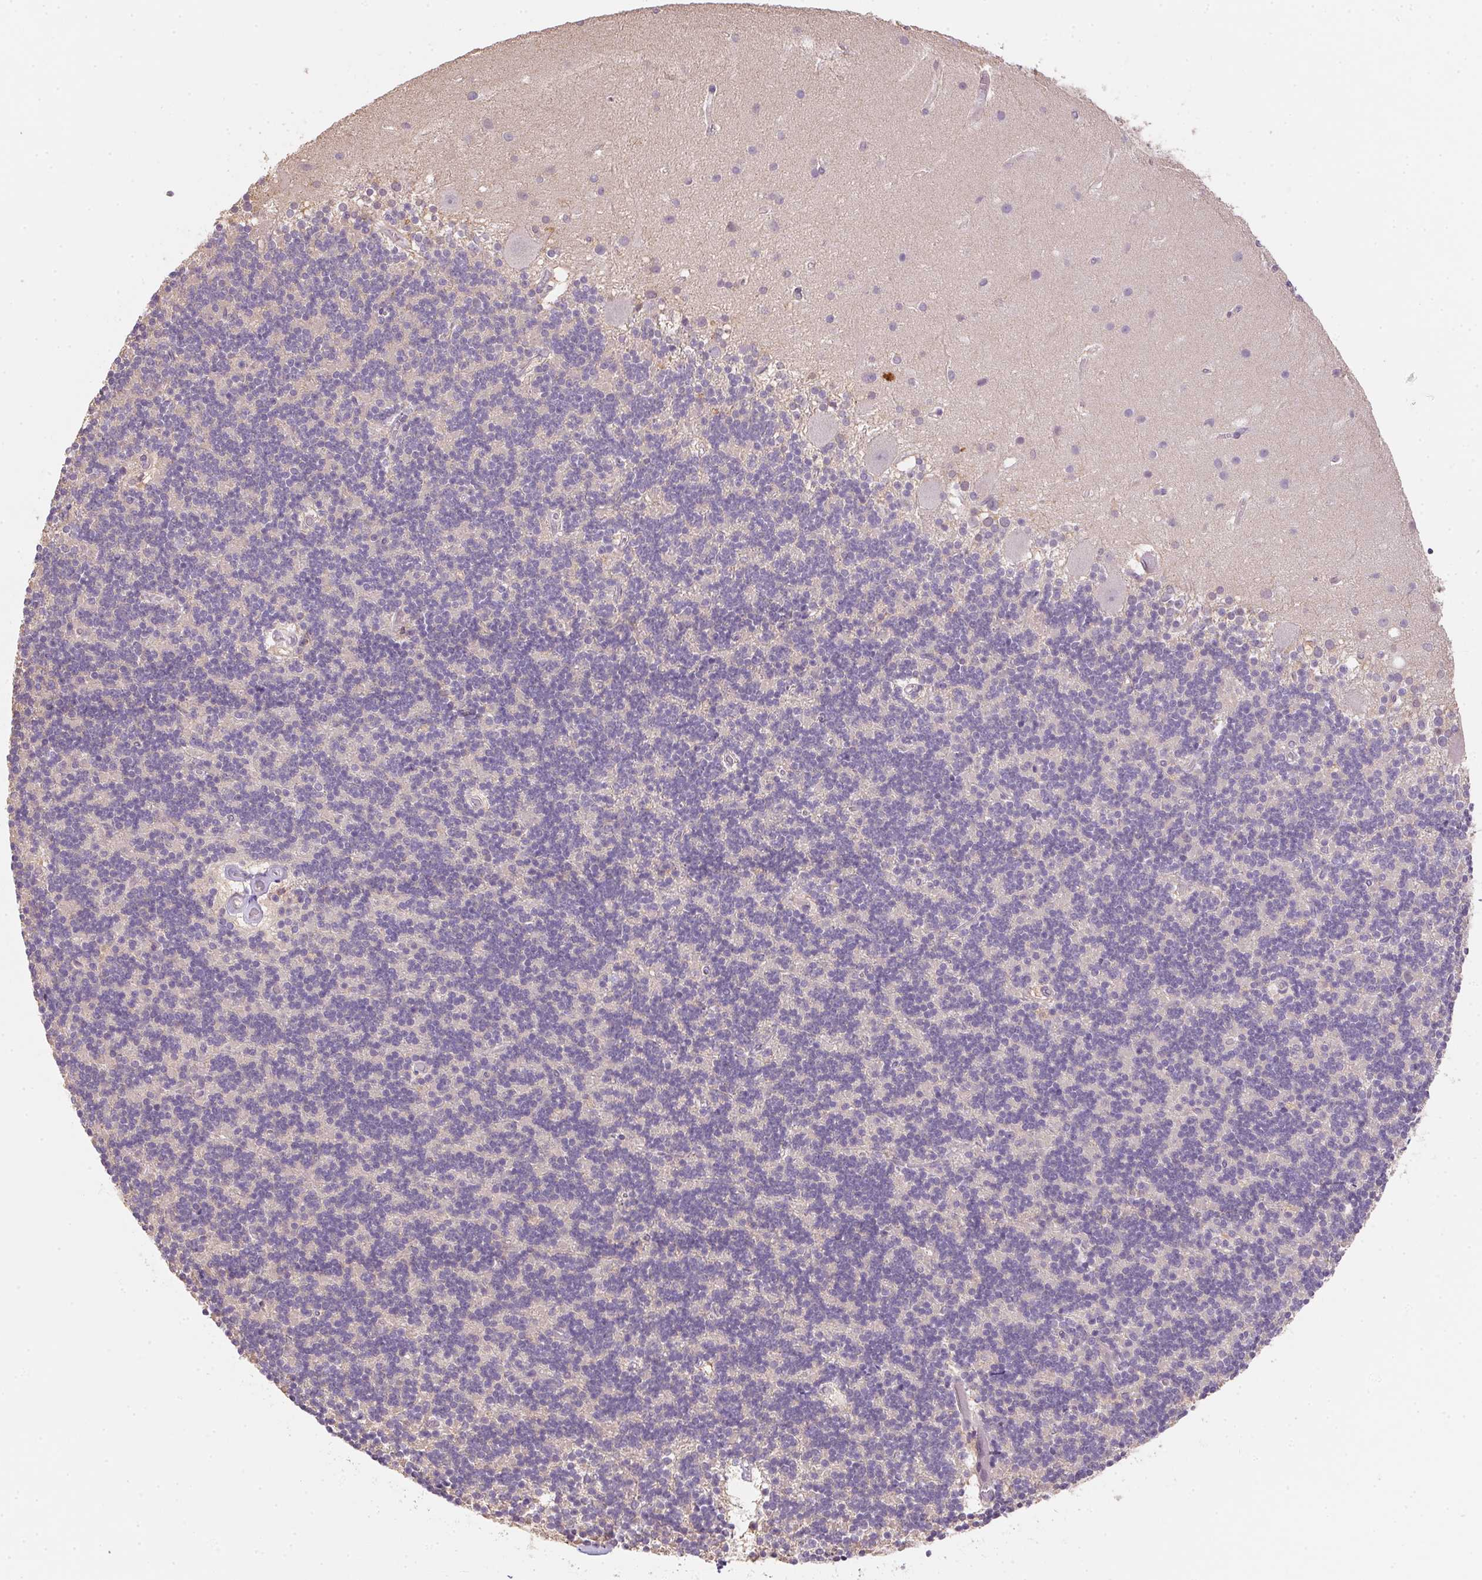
{"staining": {"intensity": "negative", "quantity": "none", "location": "none"}, "tissue": "cerebellum", "cell_type": "Cells in granular layer", "image_type": "normal", "snomed": [{"axis": "morphology", "description": "Normal tissue, NOS"}, {"axis": "topography", "description": "Cerebellum"}], "caption": "An immunohistochemistry (IHC) micrograph of unremarkable cerebellum is shown. There is no staining in cells in granular layer of cerebellum. (Immunohistochemistry, brightfield microscopy, high magnification).", "gene": "ALDH8A1", "patient": {"sex": "male", "age": 70}}